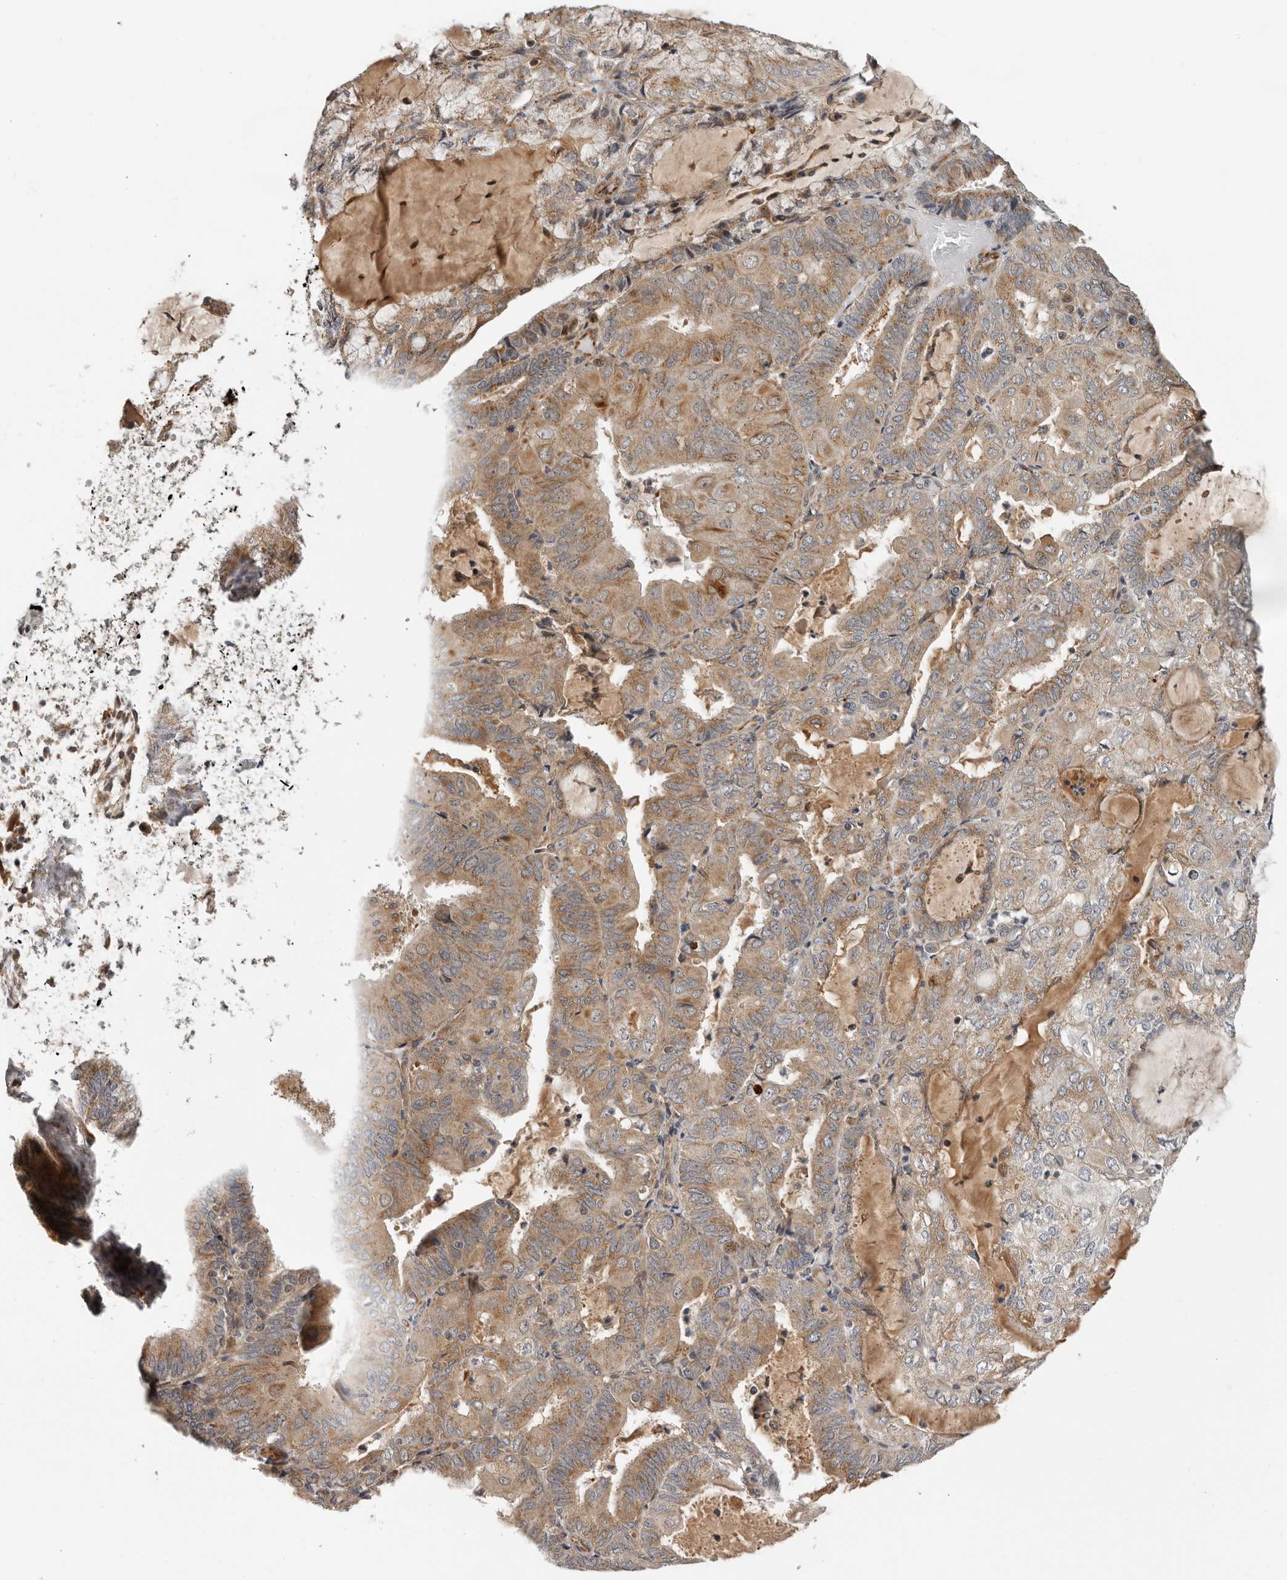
{"staining": {"intensity": "moderate", "quantity": ">75%", "location": "cytoplasmic/membranous"}, "tissue": "endometrial cancer", "cell_type": "Tumor cells", "image_type": "cancer", "snomed": [{"axis": "morphology", "description": "Adenocarcinoma, NOS"}, {"axis": "topography", "description": "Endometrium"}], "caption": "An immunohistochemistry image of neoplastic tissue is shown. Protein staining in brown highlights moderate cytoplasmic/membranous positivity in endometrial cancer within tumor cells.", "gene": "RNF157", "patient": {"sex": "female", "age": 81}}